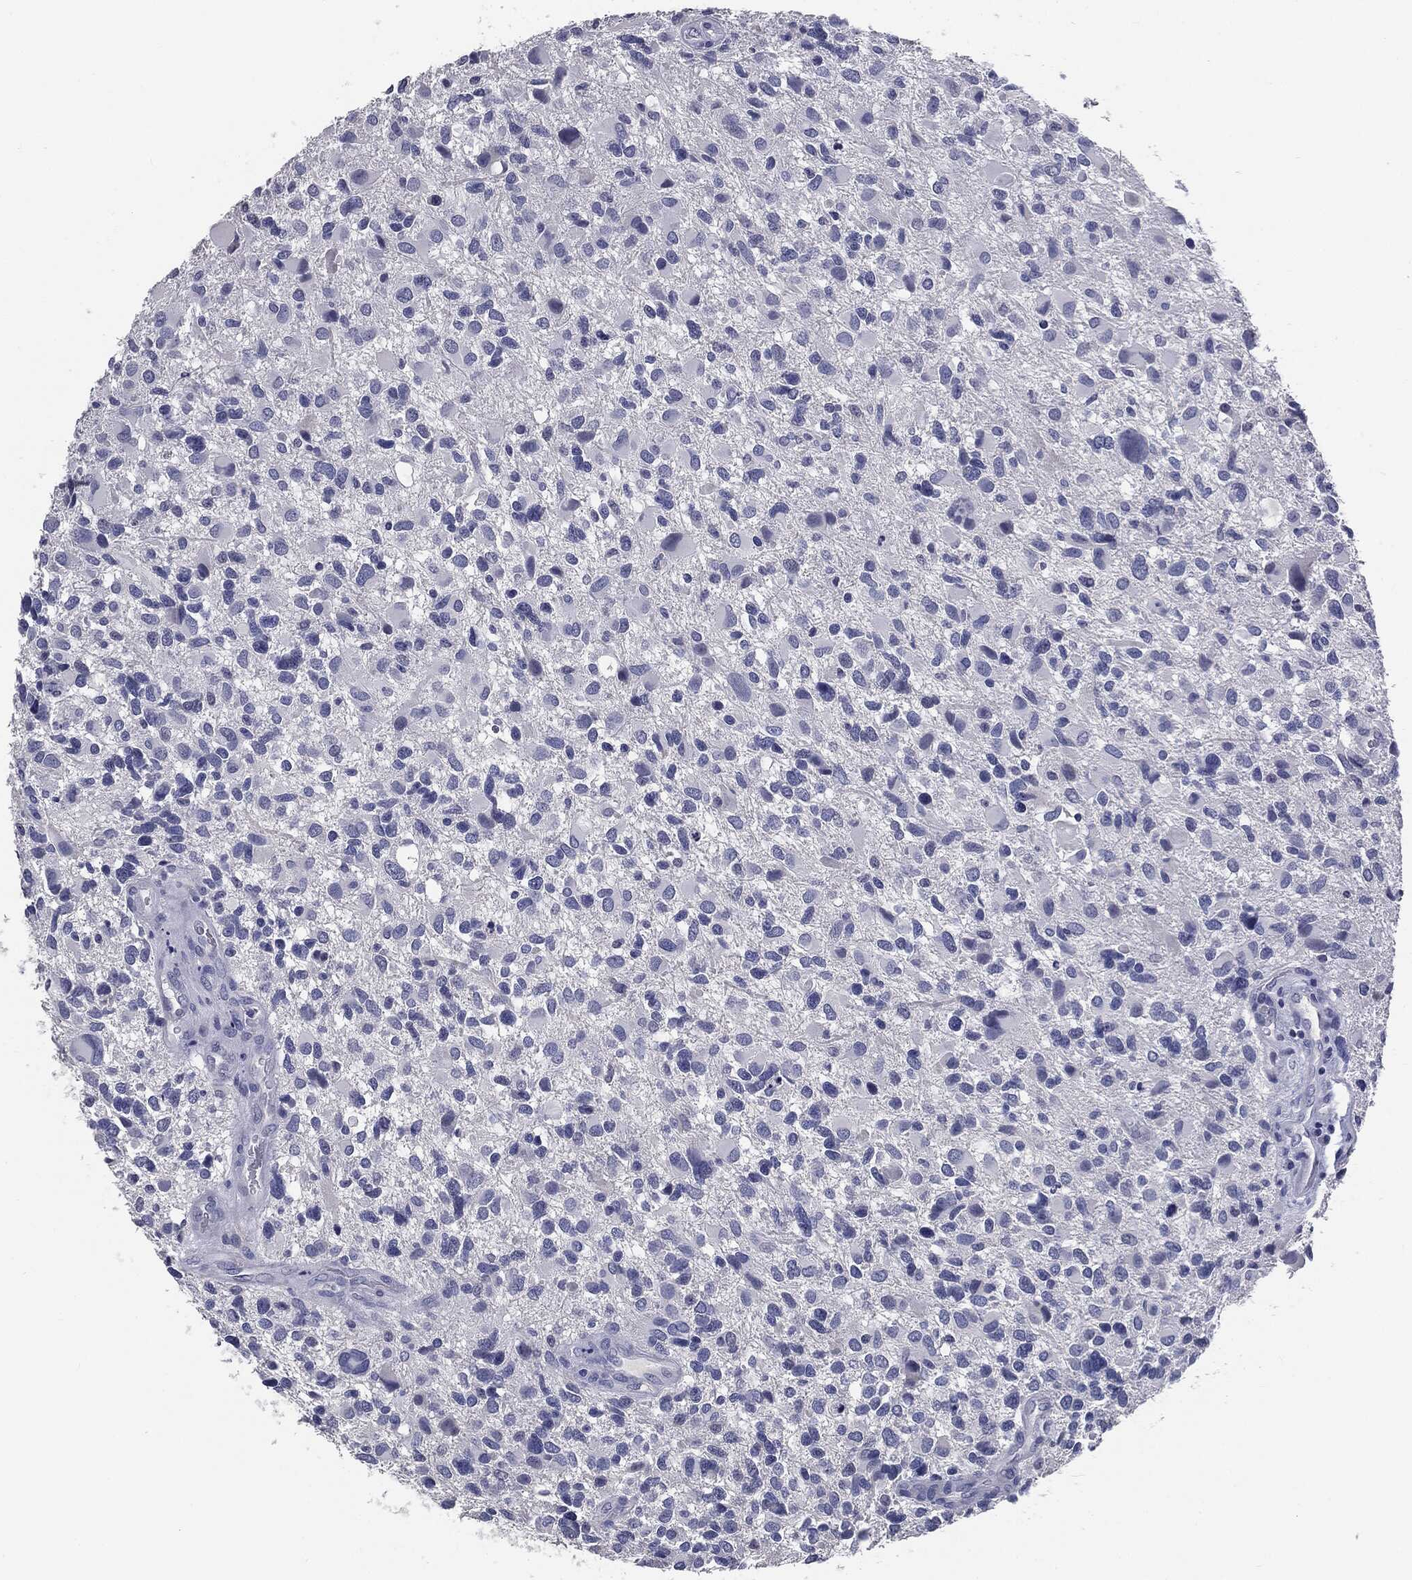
{"staining": {"intensity": "negative", "quantity": "none", "location": "none"}, "tissue": "glioma", "cell_type": "Tumor cells", "image_type": "cancer", "snomed": [{"axis": "morphology", "description": "Glioma, malignant, Low grade"}, {"axis": "topography", "description": "Brain"}], "caption": "This is a micrograph of IHC staining of low-grade glioma (malignant), which shows no staining in tumor cells.", "gene": "AFP", "patient": {"sex": "female", "age": 32}}